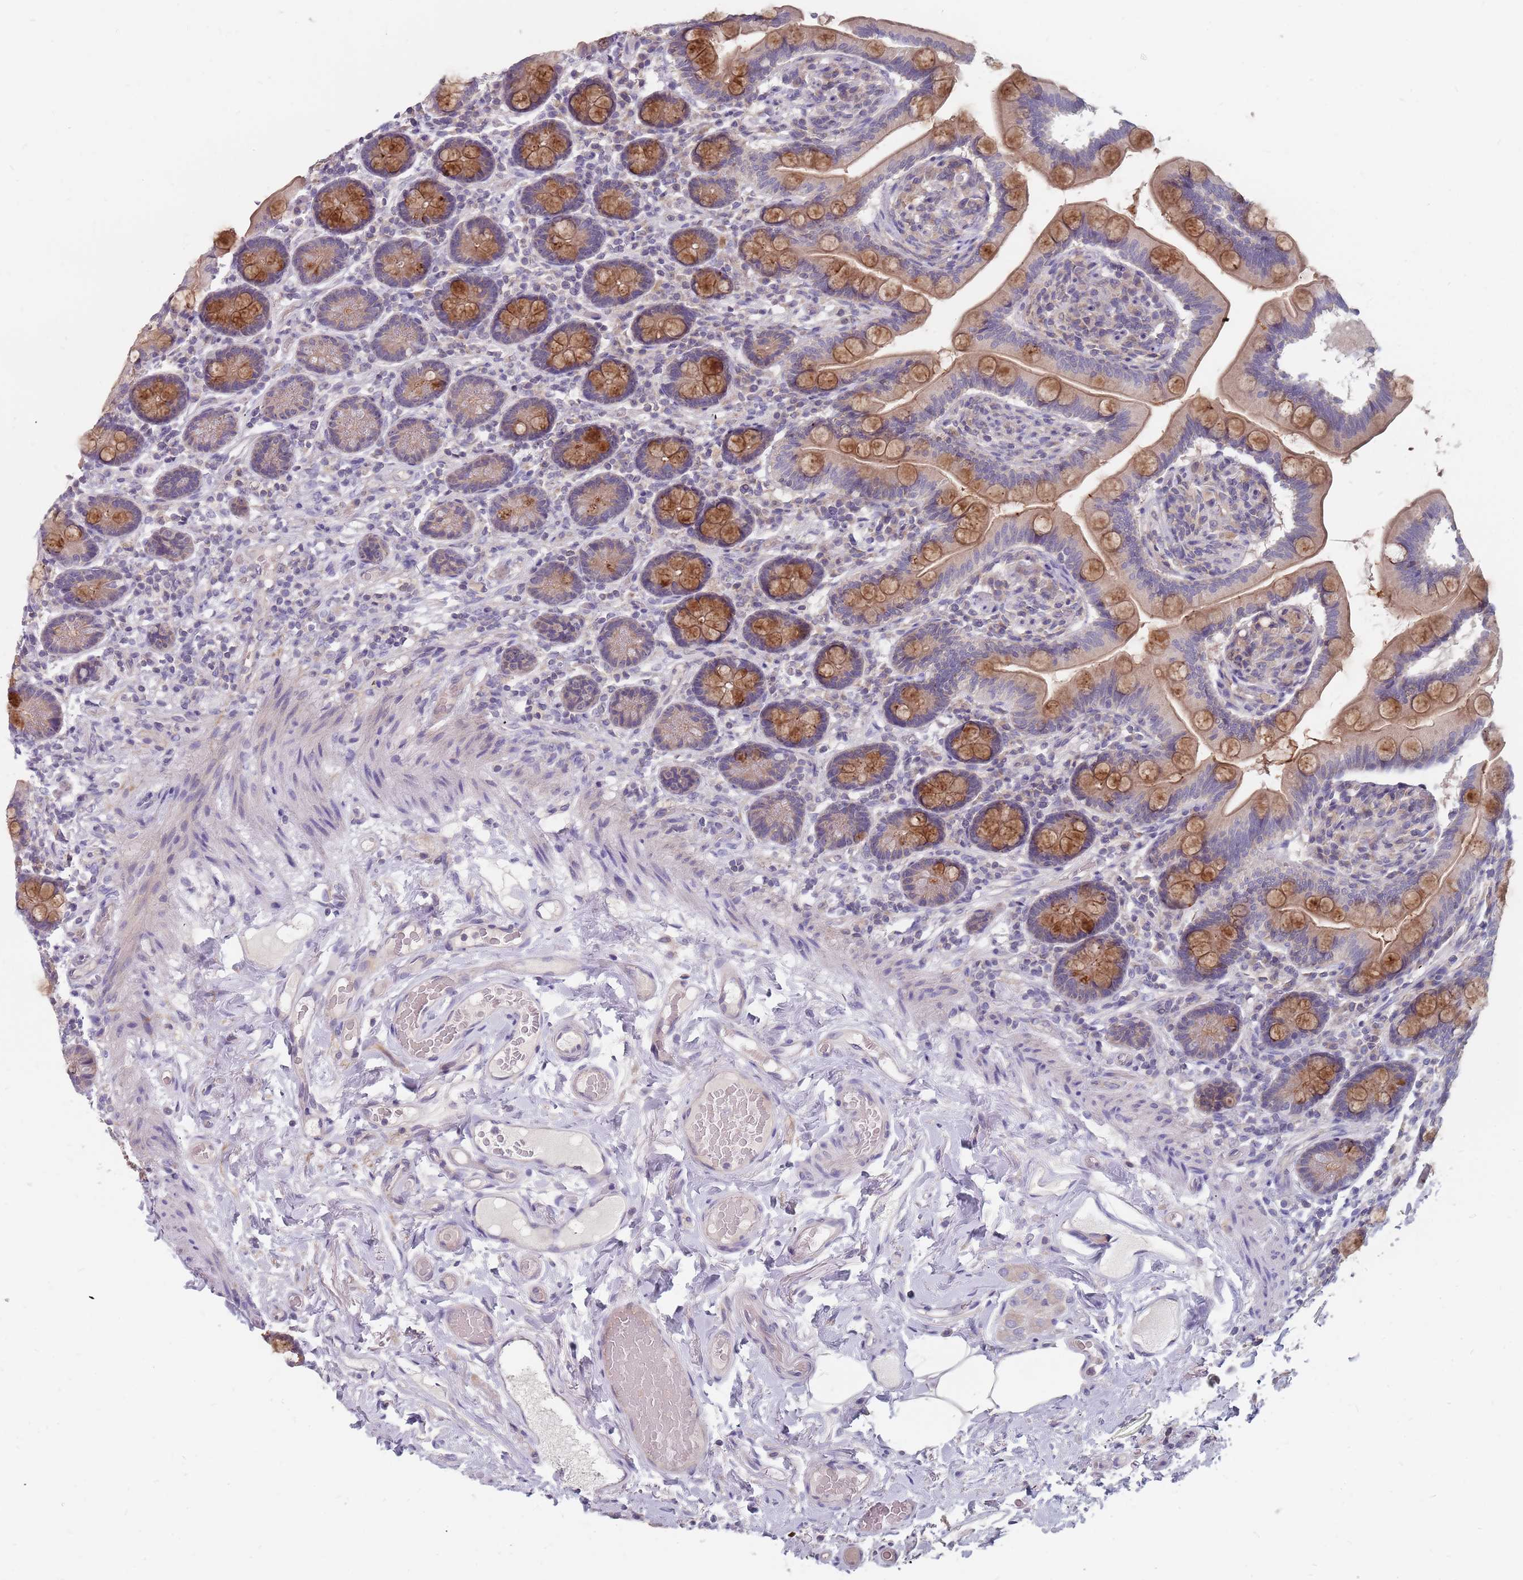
{"staining": {"intensity": "moderate", "quantity": ">75%", "location": "cytoplasmic/membranous"}, "tissue": "small intestine", "cell_type": "Glandular cells", "image_type": "normal", "snomed": [{"axis": "morphology", "description": "Normal tissue, NOS"}, {"axis": "topography", "description": "Small intestine"}], "caption": "Glandular cells show moderate cytoplasmic/membranous staining in approximately >75% of cells in benign small intestine. (DAB IHC, brown staining for protein, blue staining for nuclei).", "gene": "CMTR2", "patient": {"sex": "female", "age": 64}}